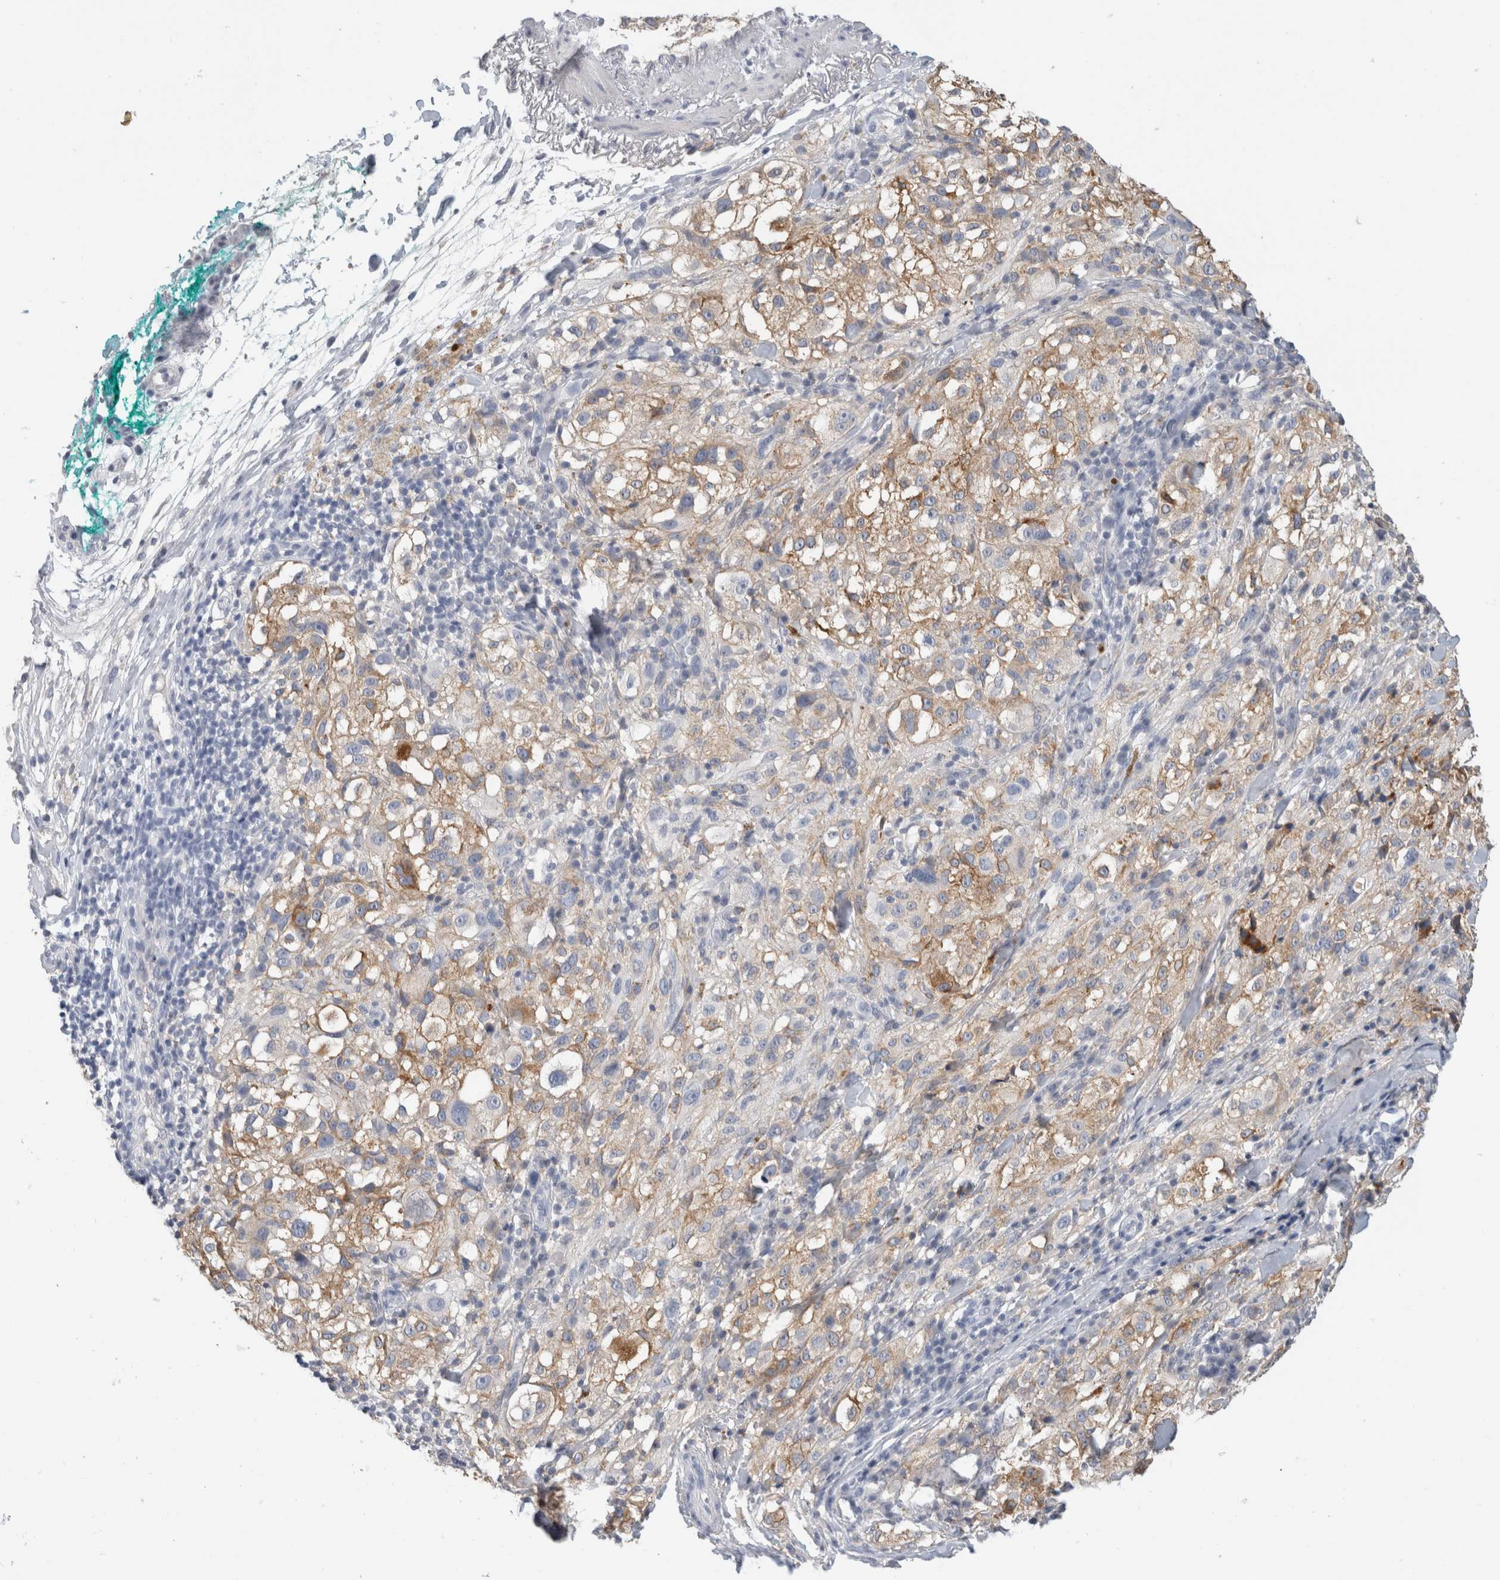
{"staining": {"intensity": "weak", "quantity": "25%-75%", "location": "cytoplasmic/membranous"}, "tissue": "melanoma", "cell_type": "Tumor cells", "image_type": "cancer", "snomed": [{"axis": "morphology", "description": "Necrosis, NOS"}, {"axis": "morphology", "description": "Malignant melanoma, NOS"}, {"axis": "topography", "description": "Skin"}], "caption": "Malignant melanoma stained with immunohistochemistry (IHC) shows weak cytoplasmic/membranous positivity in about 25%-75% of tumor cells. The staining is performed using DAB (3,3'-diaminobenzidine) brown chromogen to label protein expression. The nuclei are counter-stained blue using hematoxylin.", "gene": "BCAN", "patient": {"sex": "female", "age": 87}}